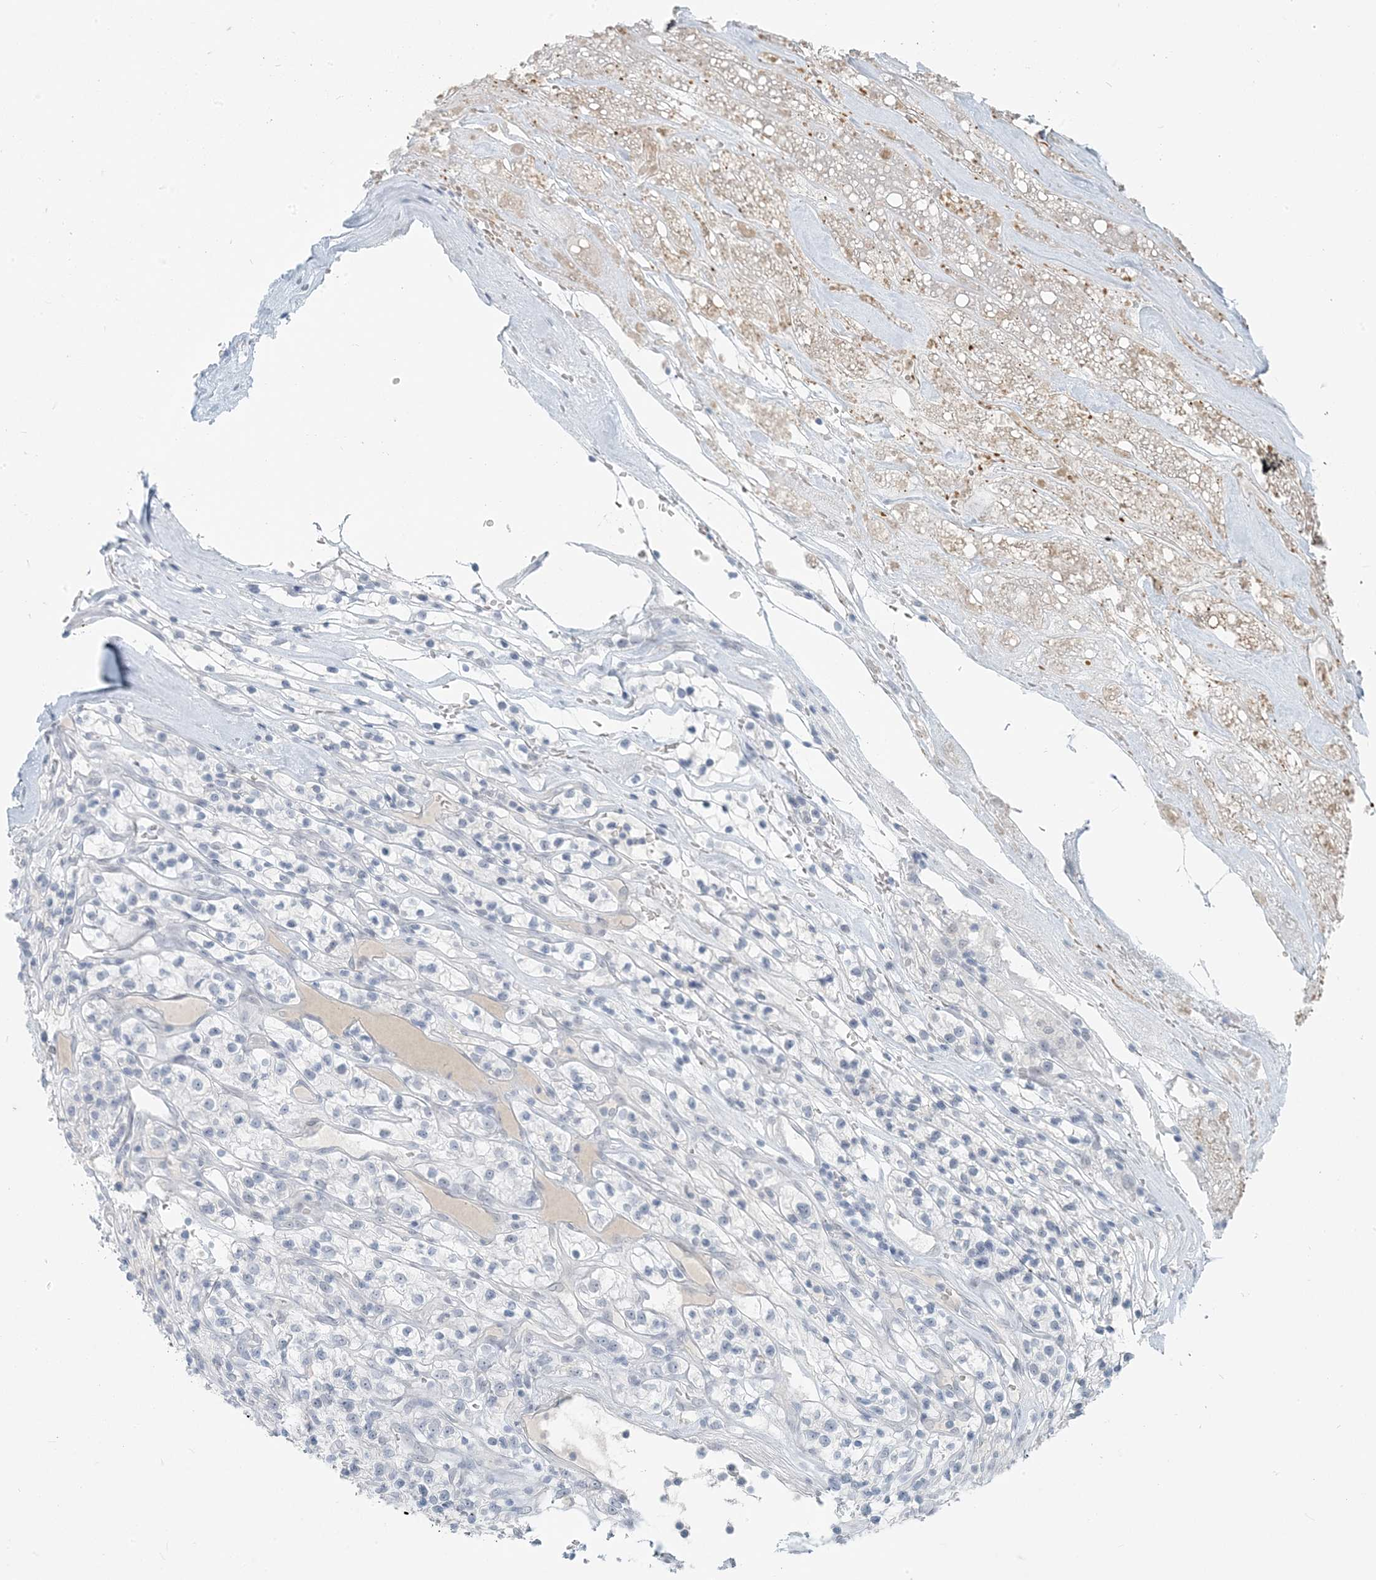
{"staining": {"intensity": "negative", "quantity": "none", "location": "none"}, "tissue": "renal cancer", "cell_type": "Tumor cells", "image_type": "cancer", "snomed": [{"axis": "morphology", "description": "Adenocarcinoma, NOS"}, {"axis": "topography", "description": "Kidney"}], "caption": "Immunohistochemical staining of renal cancer (adenocarcinoma) exhibits no significant staining in tumor cells. Brightfield microscopy of immunohistochemistry (IHC) stained with DAB (3,3'-diaminobenzidine) (brown) and hematoxylin (blue), captured at high magnification.", "gene": "SCML1", "patient": {"sex": "female", "age": 57}}